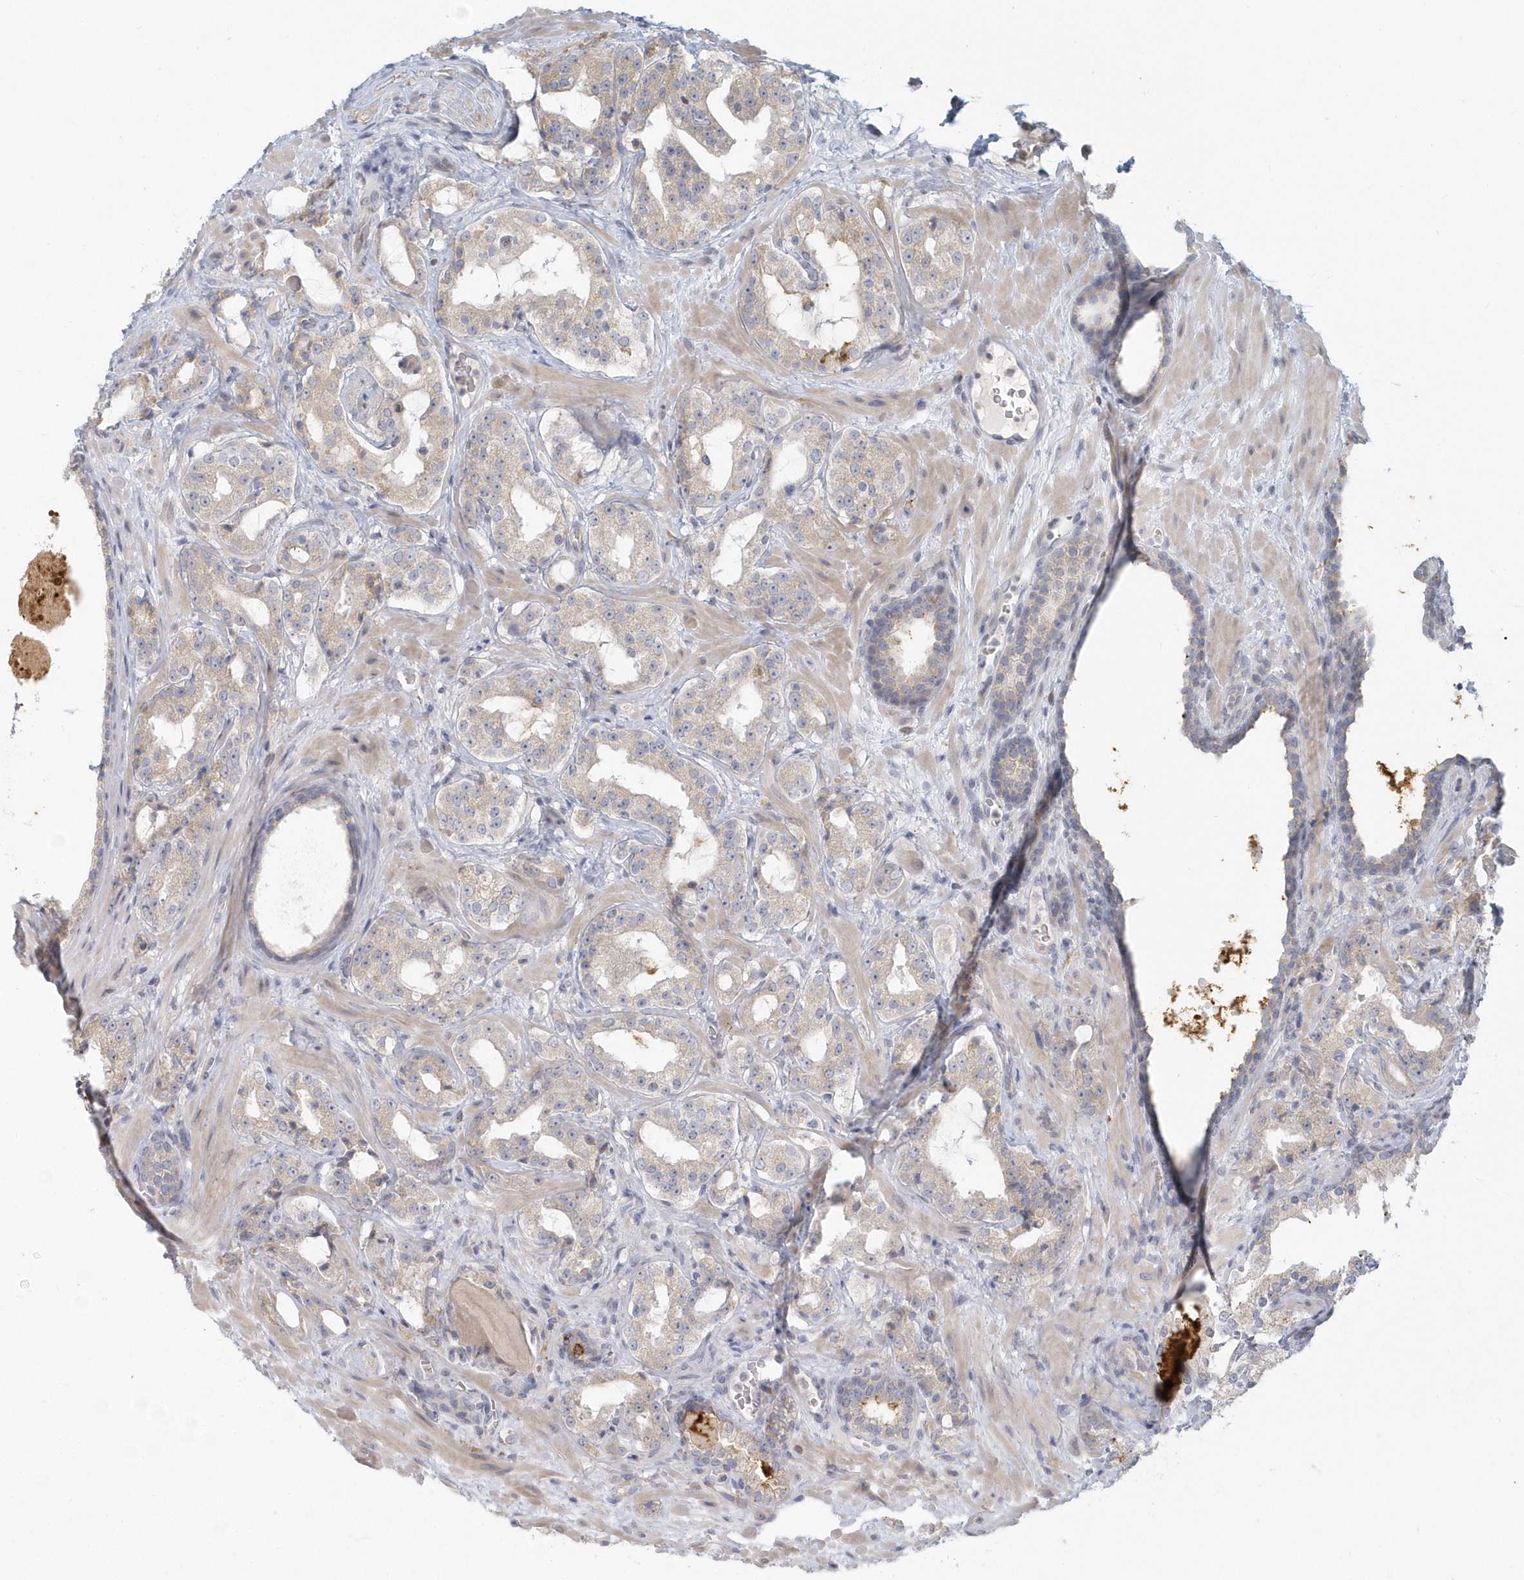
{"staining": {"intensity": "weak", "quantity": "<25%", "location": "cytoplasmic/membranous"}, "tissue": "prostate cancer", "cell_type": "Tumor cells", "image_type": "cancer", "snomed": [{"axis": "morphology", "description": "Adenocarcinoma, High grade"}, {"axis": "topography", "description": "Prostate"}], "caption": "The immunohistochemistry (IHC) photomicrograph has no significant expression in tumor cells of prostate adenocarcinoma (high-grade) tissue. (Immunohistochemistry (ihc), brightfield microscopy, high magnification).", "gene": "NAPB", "patient": {"sex": "male", "age": 64}}